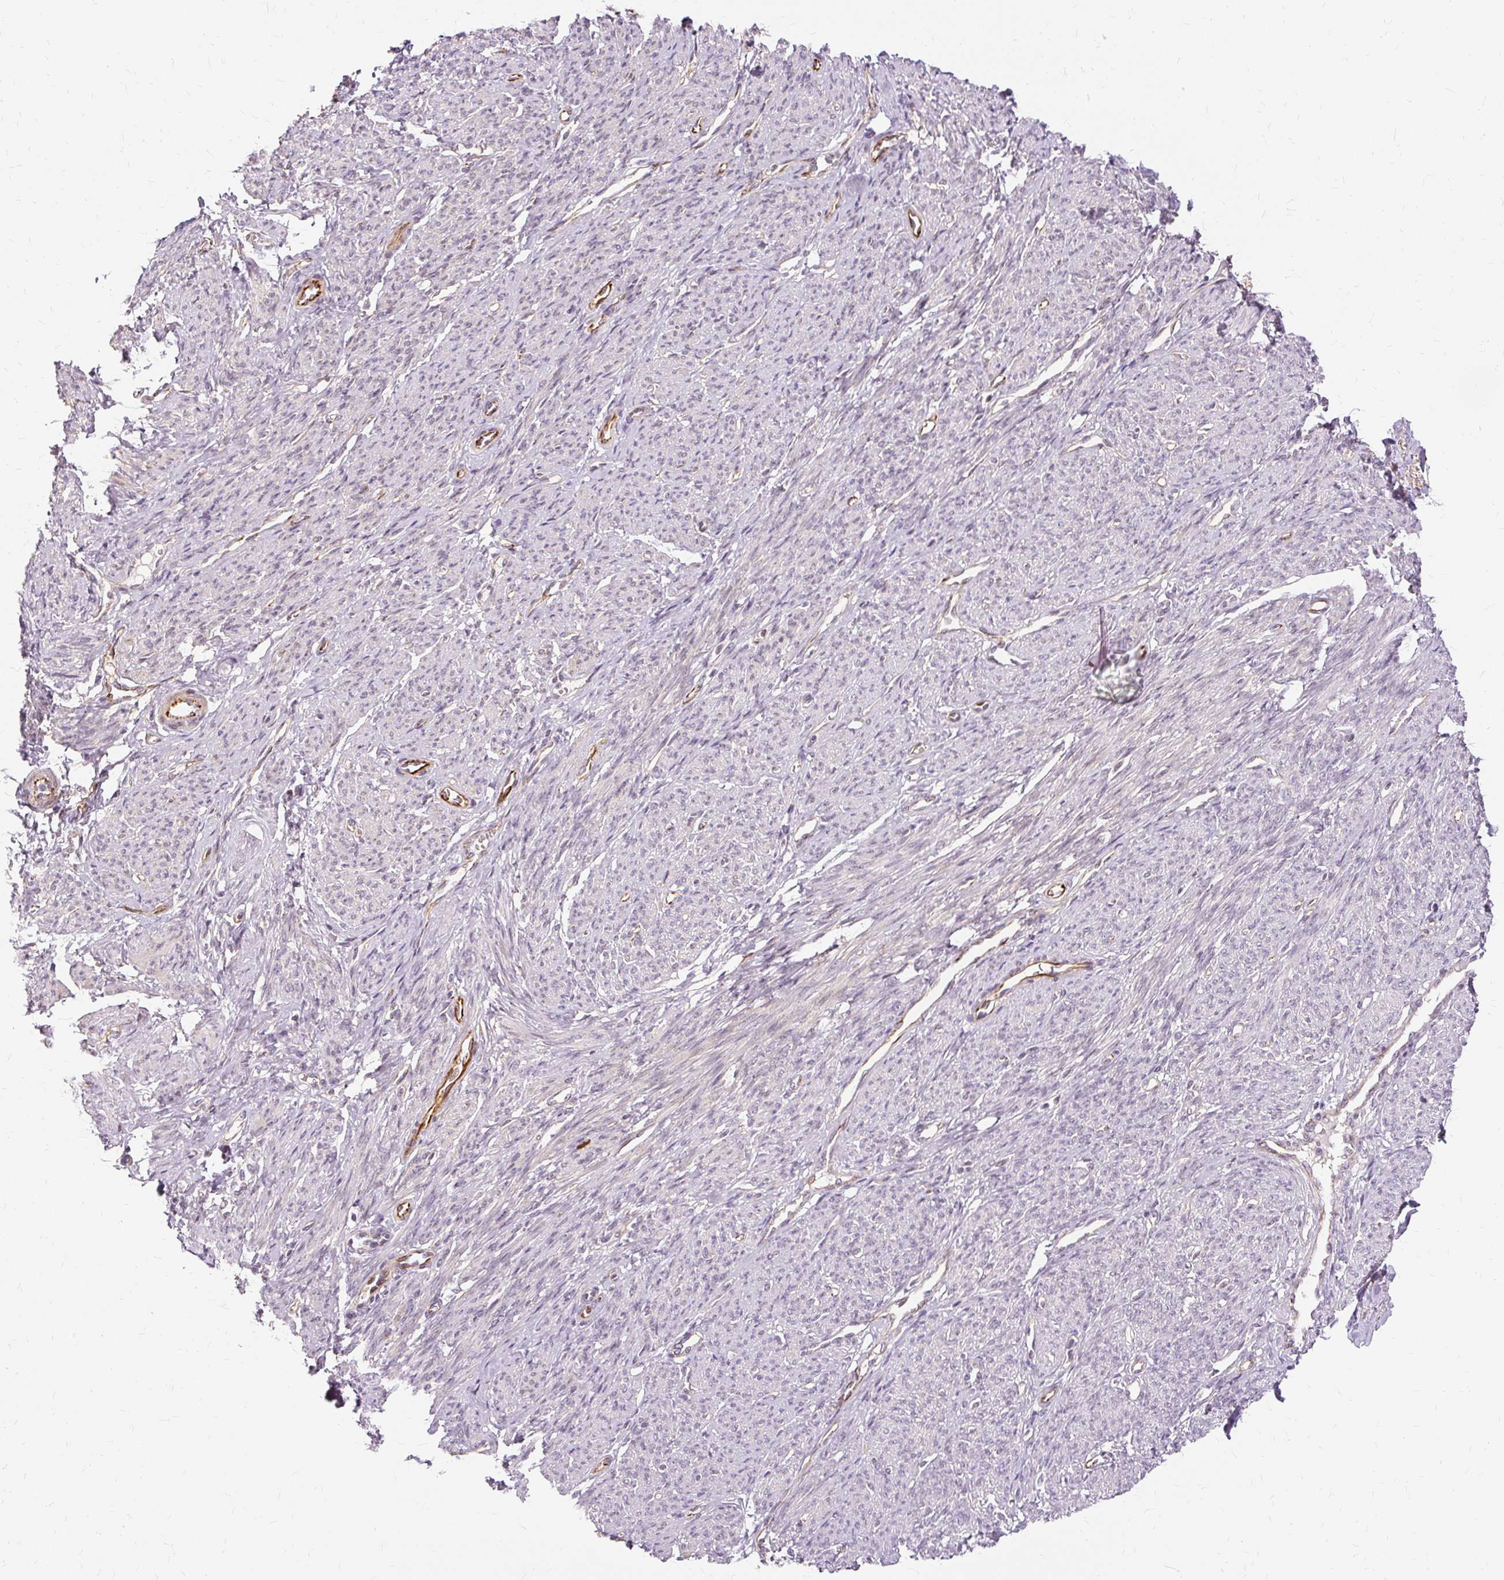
{"staining": {"intensity": "weak", "quantity": "25%-75%", "location": "cytoplasmic/membranous,nuclear"}, "tissue": "smooth muscle", "cell_type": "Smooth muscle cells", "image_type": "normal", "snomed": [{"axis": "morphology", "description": "Normal tissue, NOS"}, {"axis": "topography", "description": "Smooth muscle"}], "caption": "Unremarkable smooth muscle reveals weak cytoplasmic/membranous,nuclear staining in approximately 25%-75% of smooth muscle cells.", "gene": "MMACHC", "patient": {"sex": "female", "age": 65}}